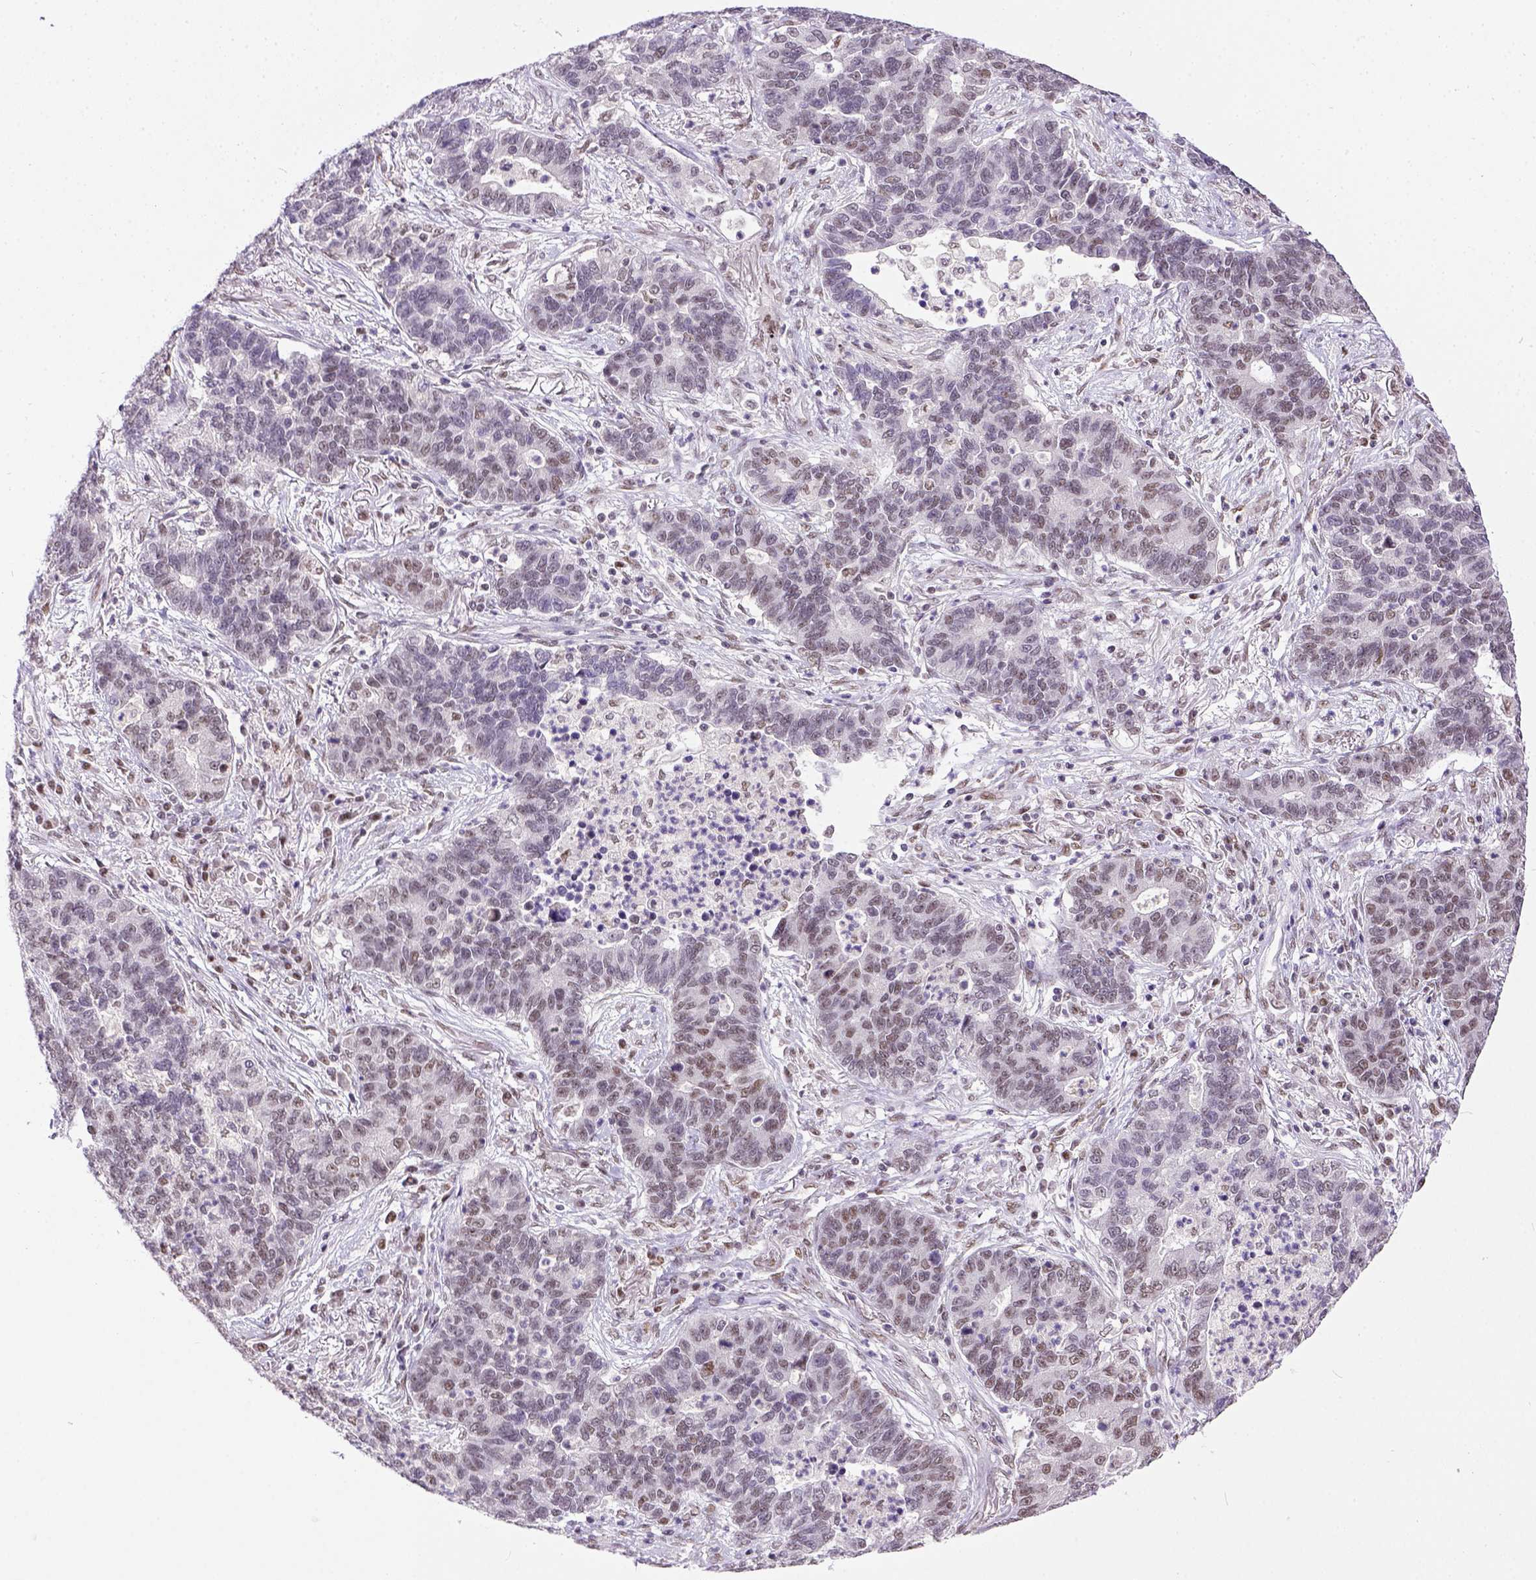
{"staining": {"intensity": "weak", "quantity": "25%-75%", "location": "nuclear"}, "tissue": "lung cancer", "cell_type": "Tumor cells", "image_type": "cancer", "snomed": [{"axis": "morphology", "description": "Adenocarcinoma, NOS"}, {"axis": "topography", "description": "Lung"}], "caption": "Adenocarcinoma (lung) stained with a protein marker shows weak staining in tumor cells.", "gene": "ERCC1", "patient": {"sex": "female", "age": 57}}